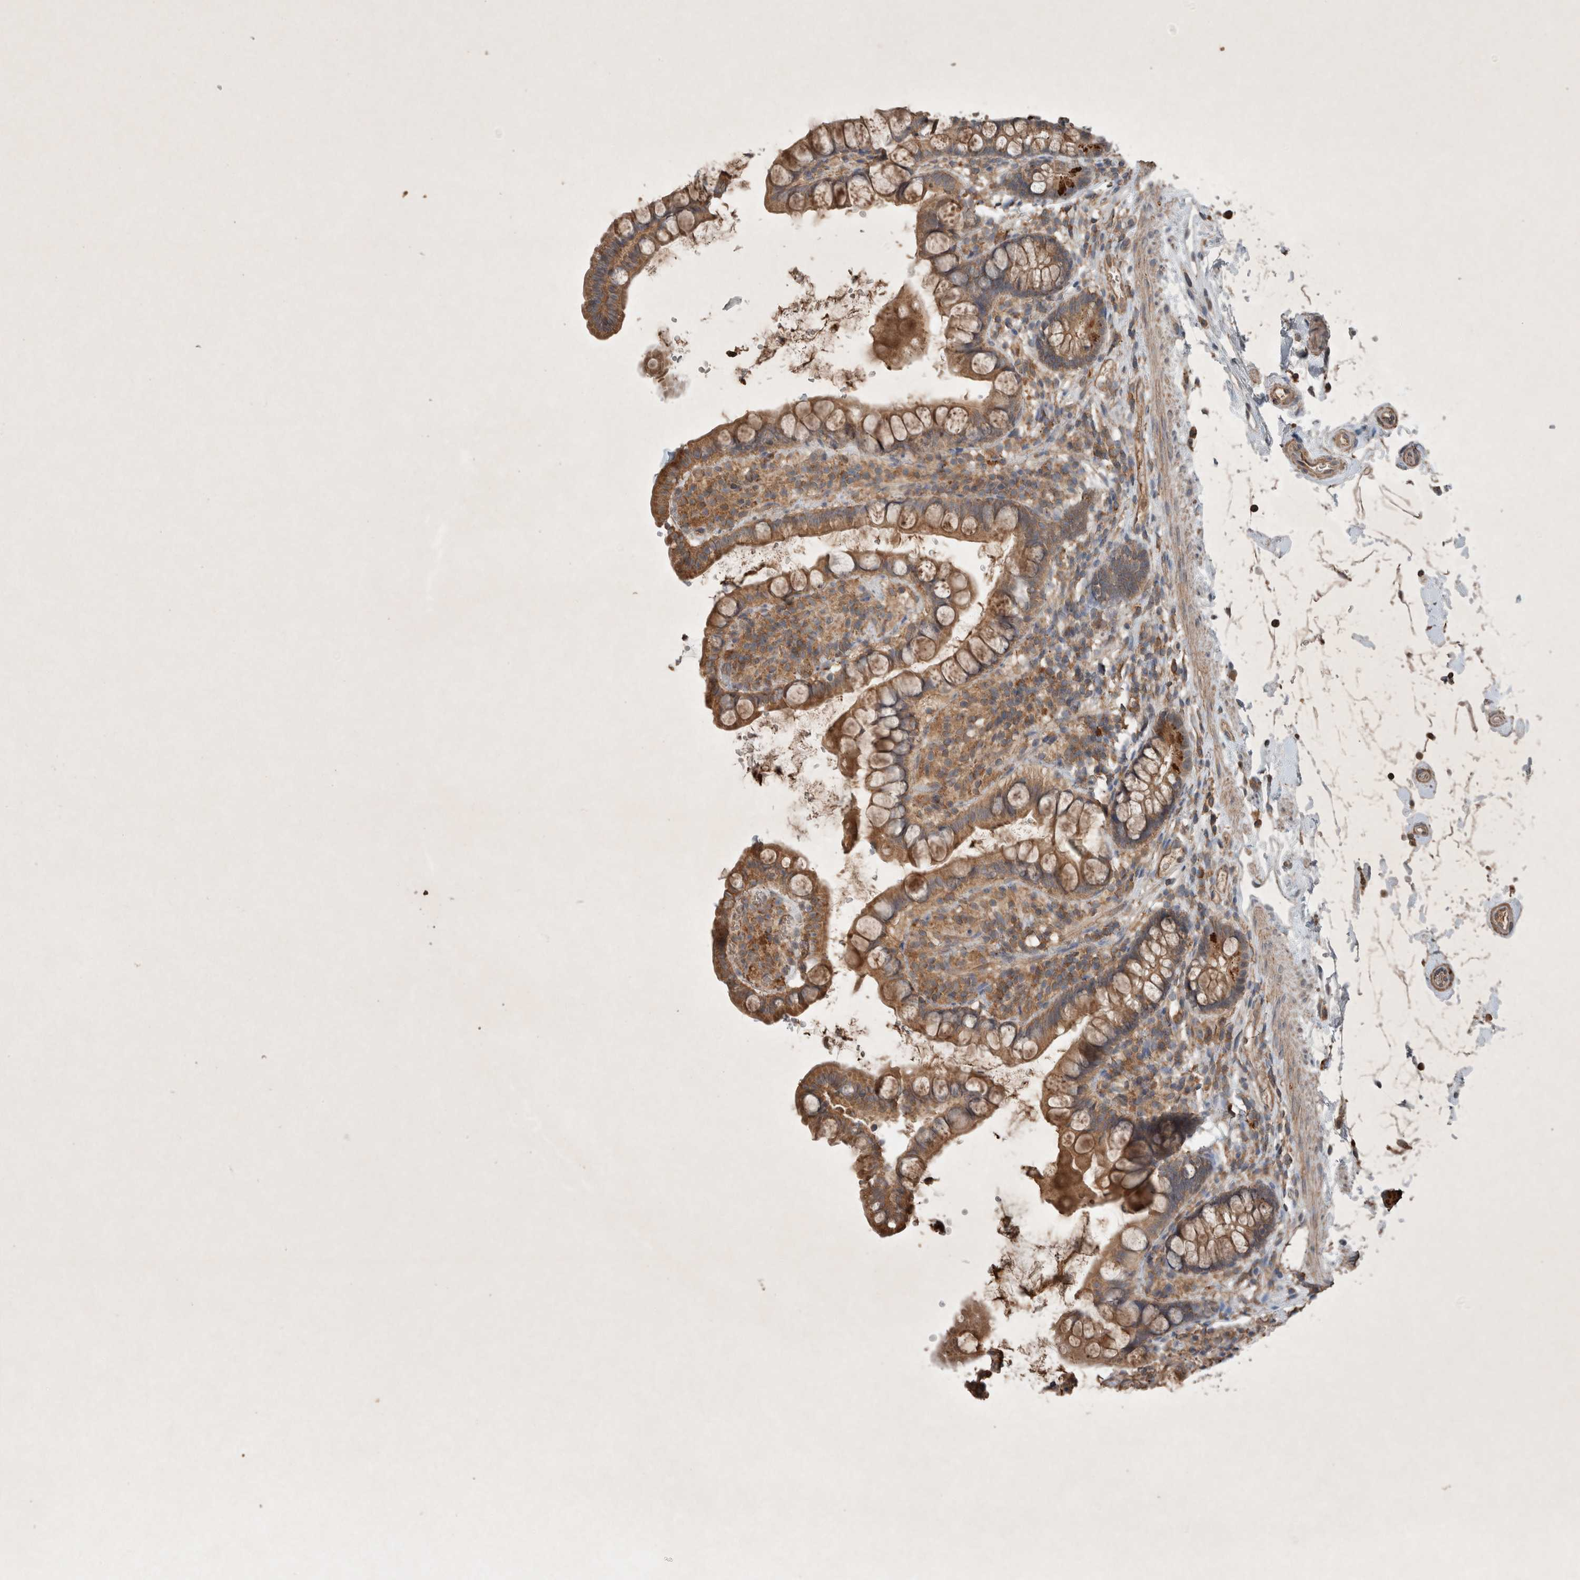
{"staining": {"intensity": "moderate", "quantity": ">75%", "location": "cytoplasmic/membranous"}, "tissue": "small intestine", "cell_type": "Glandular cells", "image_type": "normal", "snomed": [{"axis": "morphology", "description": "Normal tissue, NOS"}, {"axis": "topography", "description": "Smooth muscle"}, {"axis": "topography", "description": "Small intestine"}], "caption": "This micrograph reveals unremarkable small intestine stained with immunohistochemistry (IHC) to label a protein in brown. The cytoplasmic/membranous of glandular cells show moderate positivity for the protein. Nuclei are counter-stained blue.", "gene": "KLK14", "patient": {"sex": "female", "age": 84}}